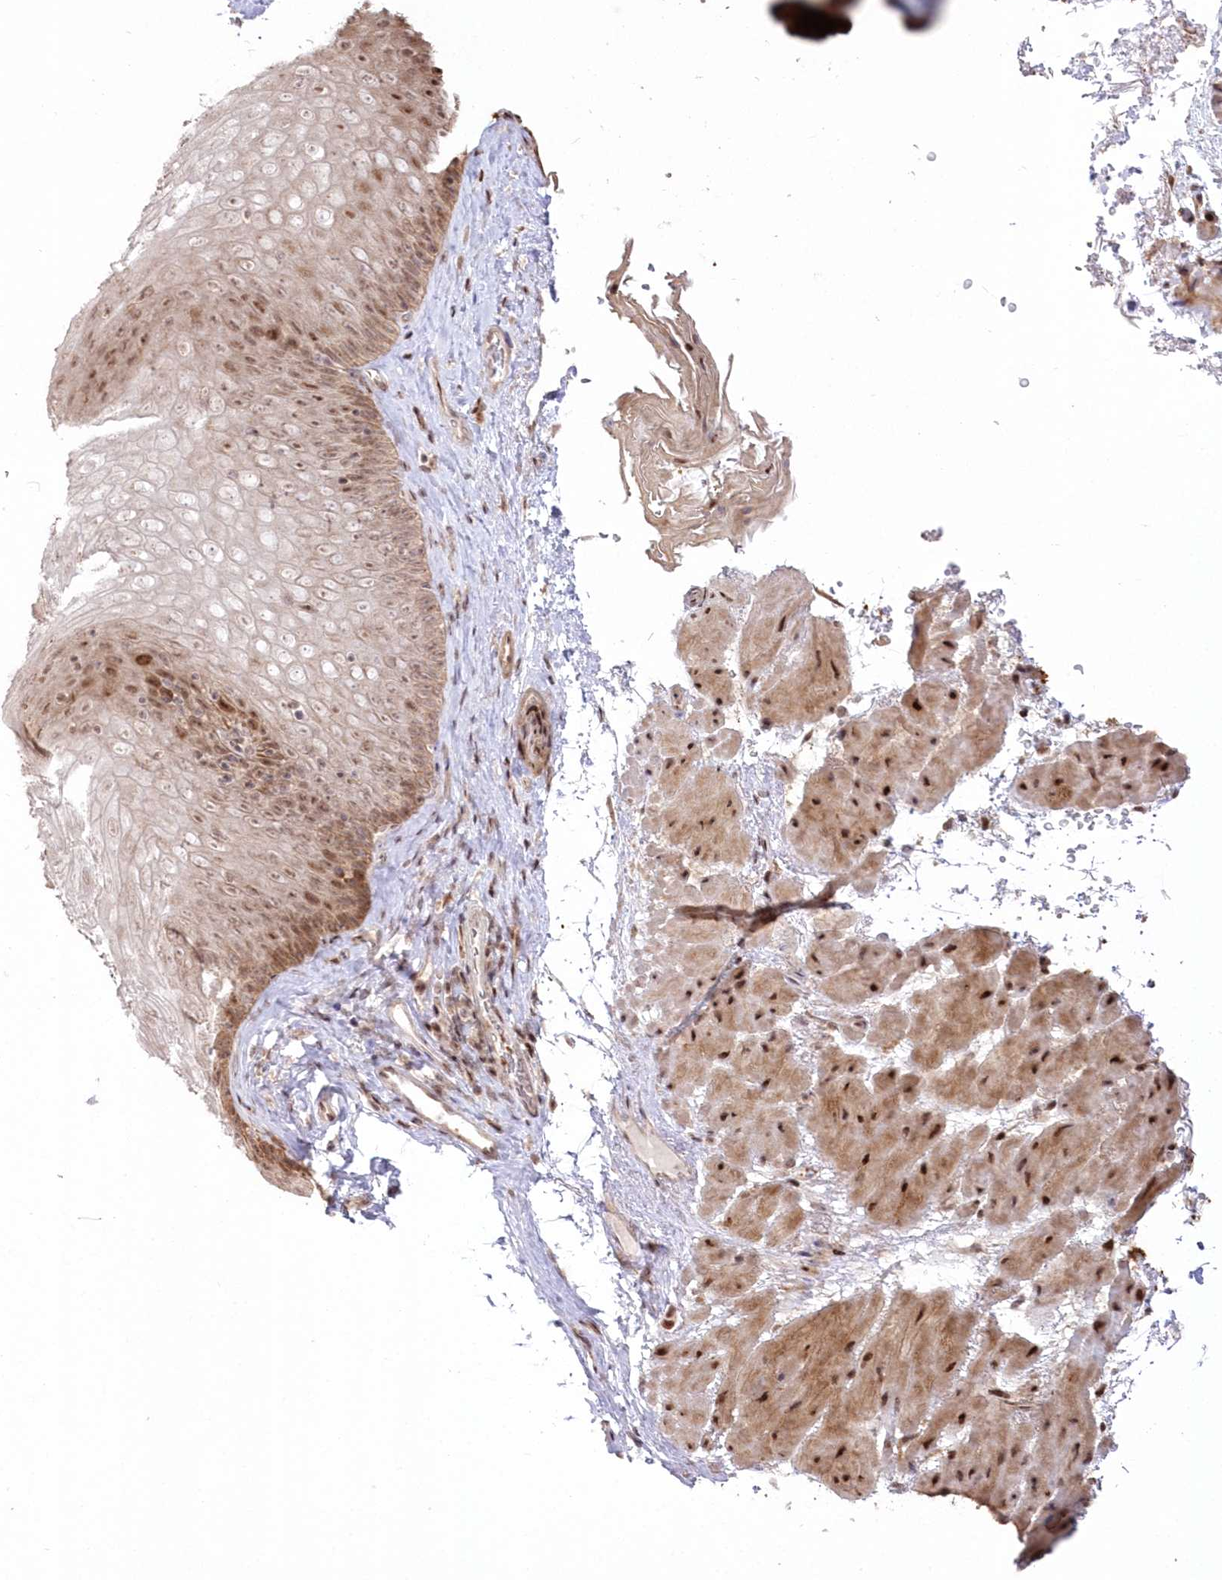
{"staining": {"intensity": "moderate", "quantity": ">75%", "location": "nuclear"}, "tissue": "esophagus", "cell_type": "Squamous epithelial cells", "image_type": "normal", "snomed": [{"axis": "morphology", "description": "Normal tissue, NOS"}, {"axis": "topography", "description": "Esophagus"}], "caption": "Squamous epithelial cells display medium levels of moderate nuclear expression in approximately >75% of cells in unremarkable esophagus. The staining is performed using DAB (3,3'-diaminobenzidine) brown chromogen to label protein expression. The nuclei are counter-stained blue using hematoxylin.", "gene": "WBP1L", "patient": {"sex": "female", "age": 66}}